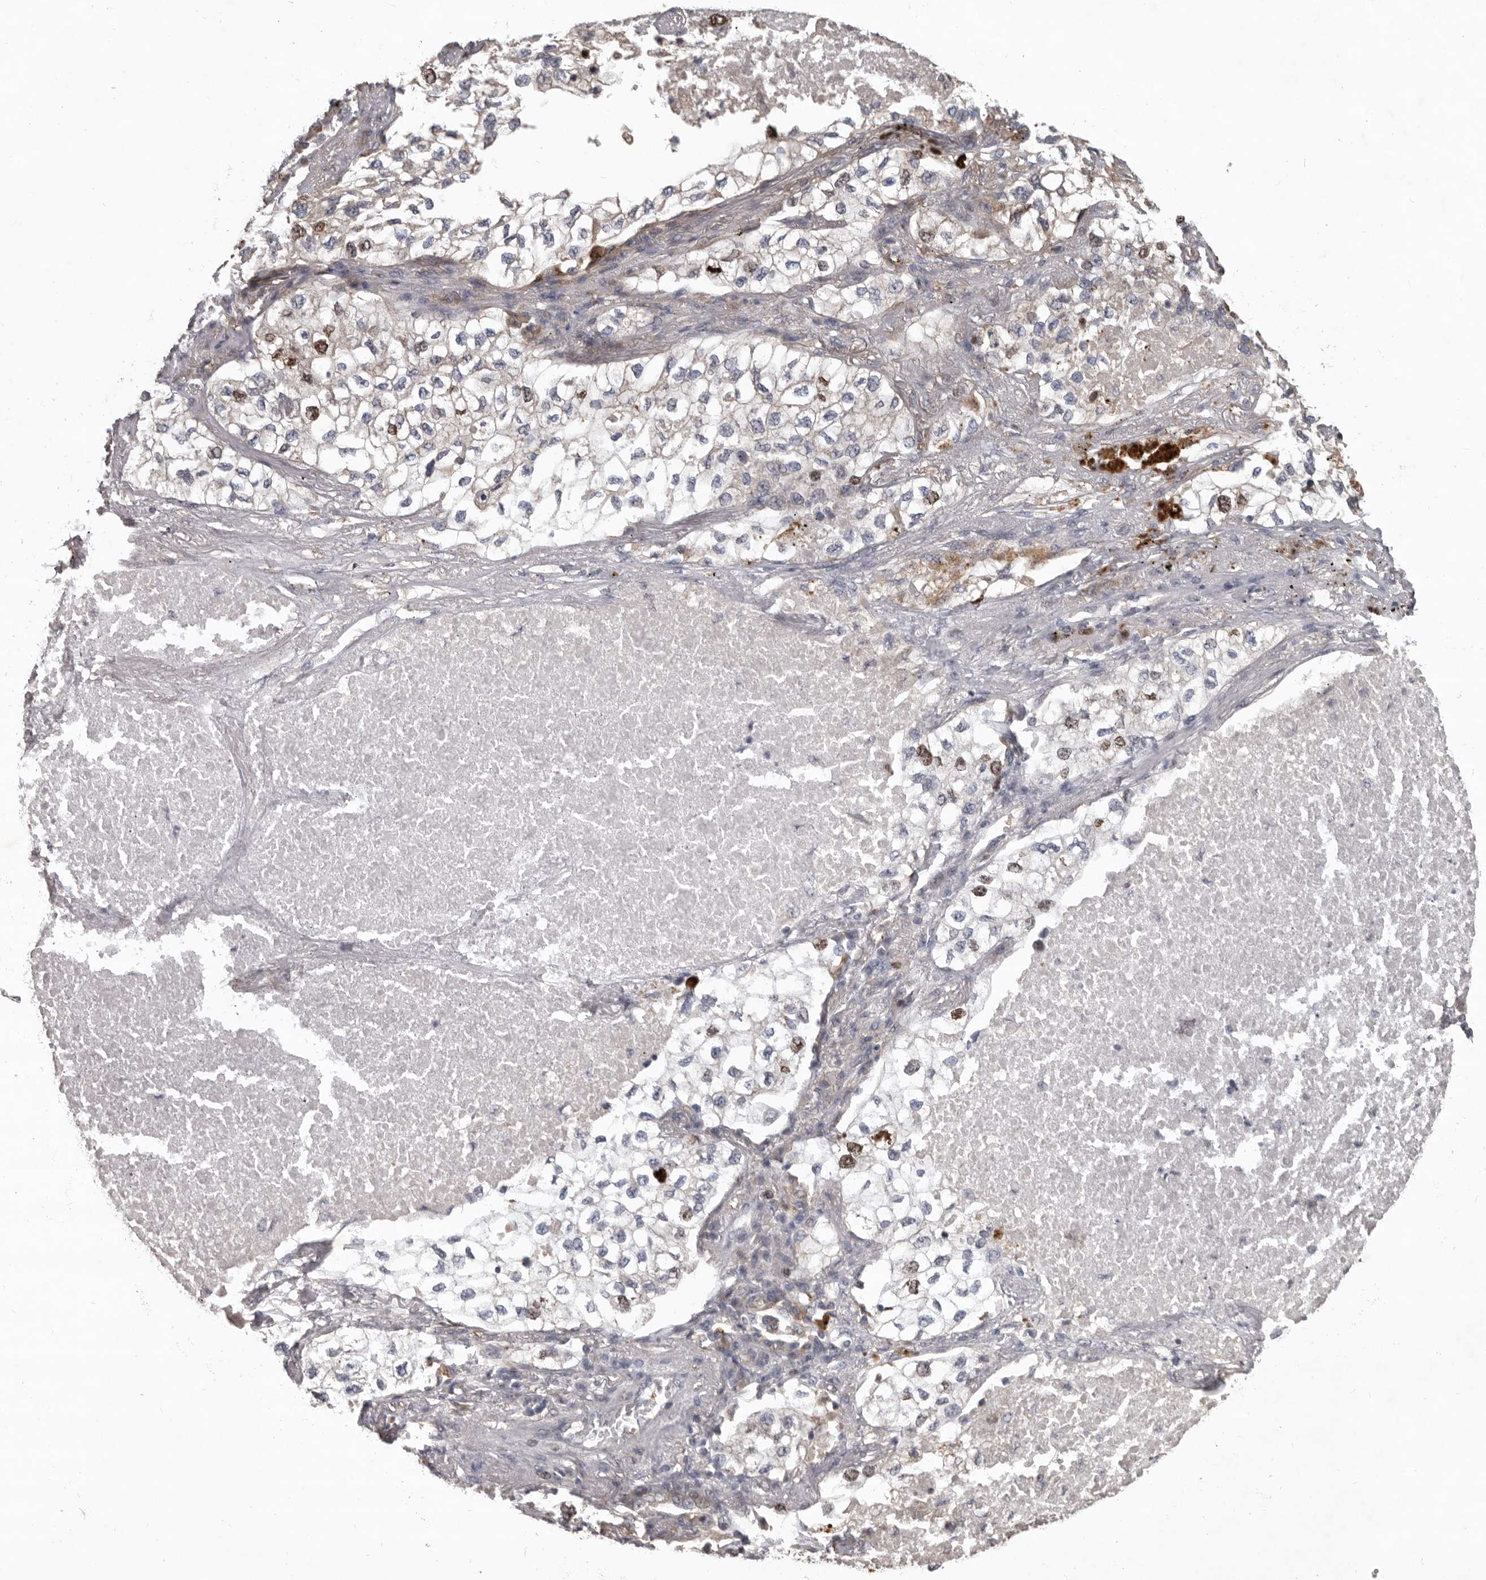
{"staining": {"intensity": "moderate", "quantity": "<25%", "location": "nuclear"}, "tissue": "lung cancer", "cell_type": "Tumor cells", "image_type": "cancer", "snomed": [{"axis": "morphology", "description": "Adenocarcinoma, NOS"}, {"axis": "topography", "description": "Lung"}], "caption": "Adenocarcinoma (lung) tissue displays moderate nuclear expression in approximately <25% of tumor cells", "gene": "CDCA8", "patient": {"sex": "male", "age": 63}}